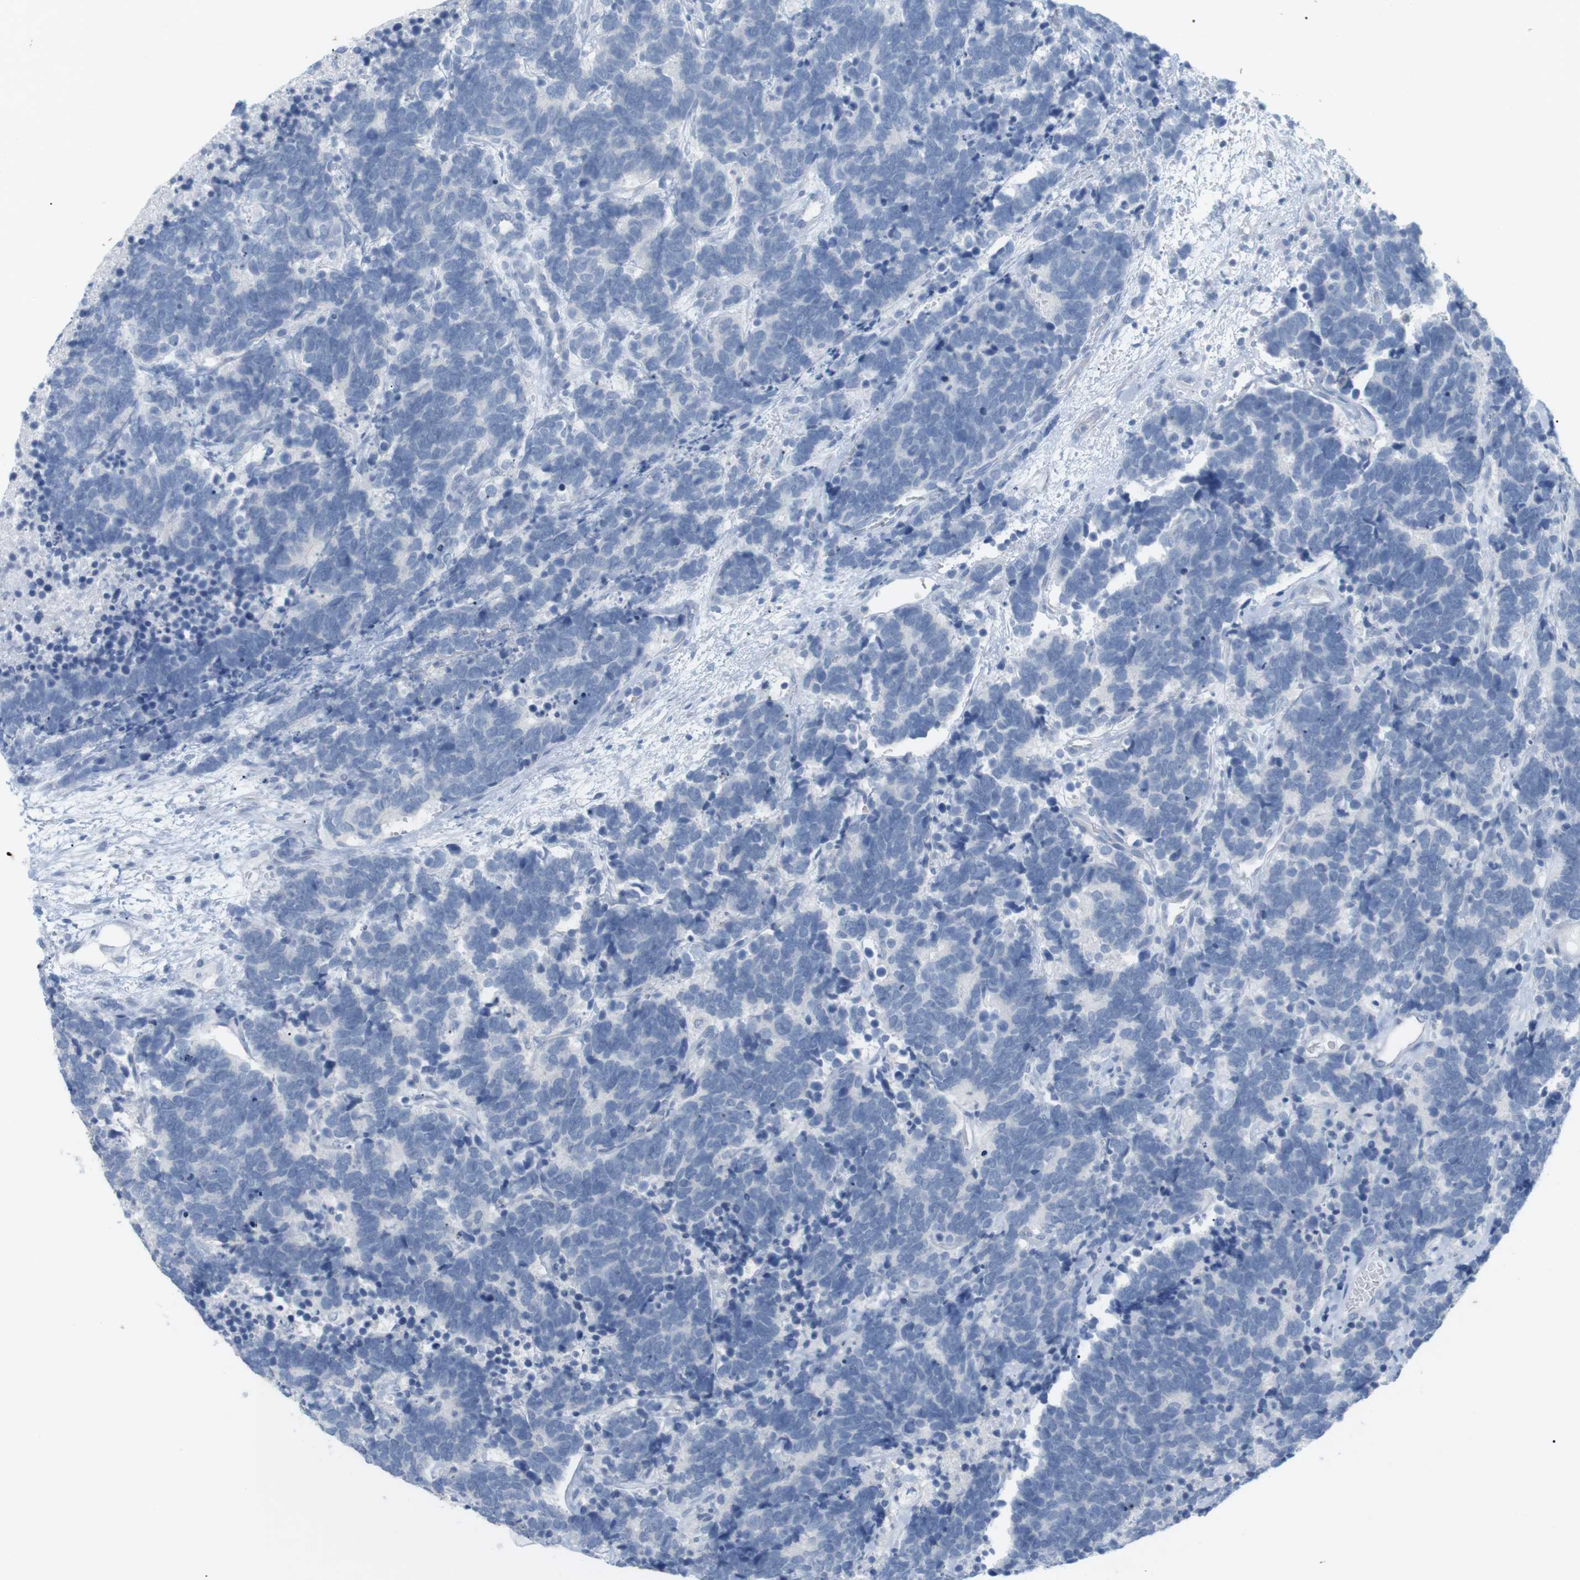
{"staining": {"intensity": "negative", "quantity": "none", "location": "none"}, "tissue": "carcinoid", "cell_type": "Tumor cells", "image_type": "cancer", "snomed": [{"axis": "morphology", "description": "Carcinoma, NOS"}, {"axis": "morphology", "description": "Carcinoid, malignant, NOS"}, {"axis": "topography", "description": "Urinary bladder"}], "caption": "A high-resolution photomicrograph shows immunohistochemistry (IHC) staining of carcinoid, which reveals no significant staining in tumor cells.", "gene": "HBG2", "patient": {"sex": "male", "age": 57}}